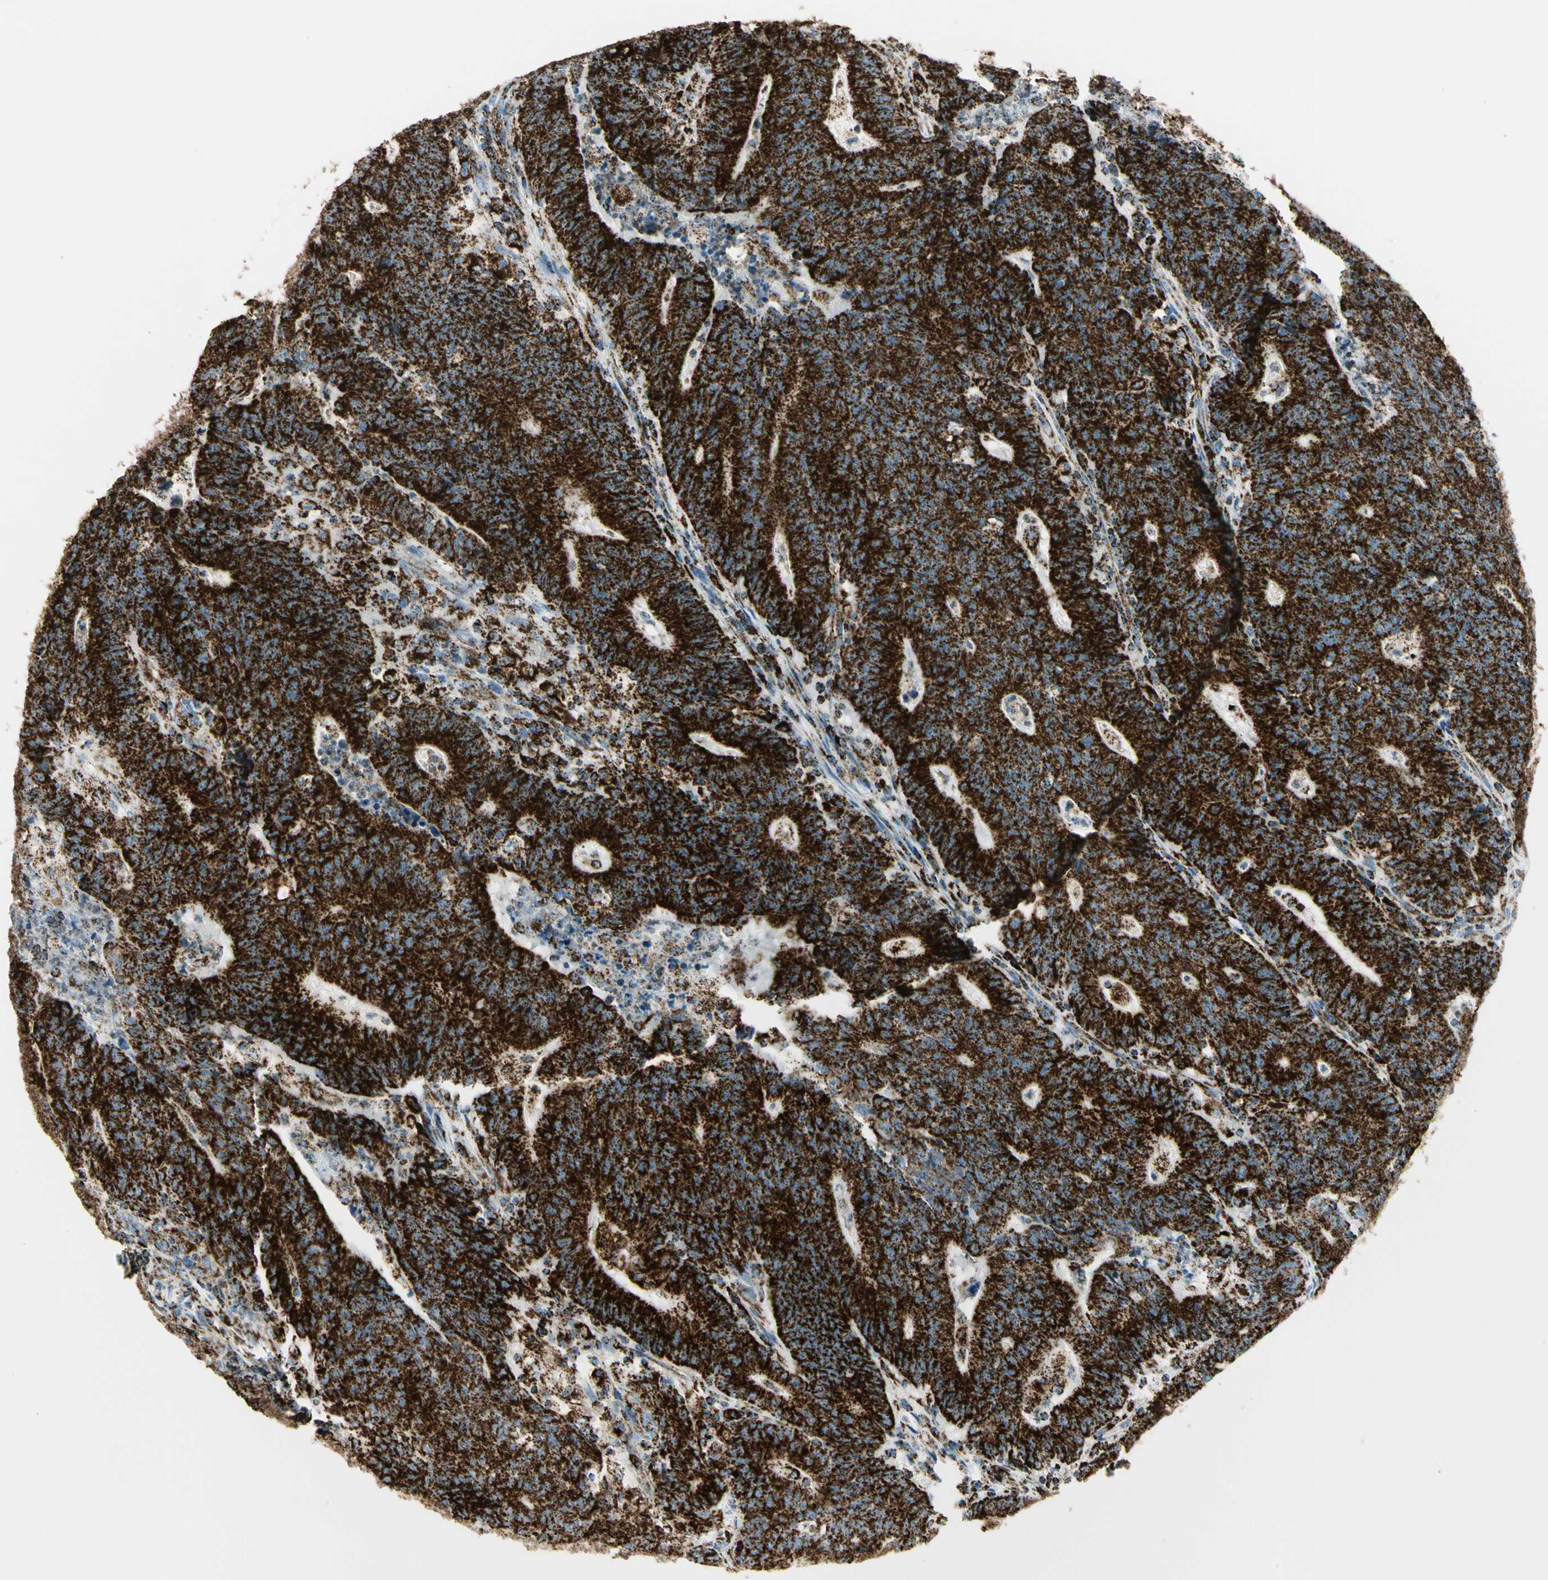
{"staining": {"intensity": "strong", "quantity": ">75%", "location": "cytoplasmic/membranous"}, "tissue": "colorectal cancer", "cell_type": "Tumor cells", "image_type": "cancer", "snomed": [{"axis": "morphology", "description": "Normal tissue, NOS"}, {"axis": "morphology", "description": "Adenocarcinoma, NOS"}, {"axis": "topography", "description": "Colon"}], "caption": "Immunohistochemical staining of colorectal cancer (adenocarcinoma) reveals high levels of strong cytoplasmic/membranous protein staining in approximately >75% of tumor cells.", "gene": "ME2", "patient": {"sex": "female", "age": 75}}